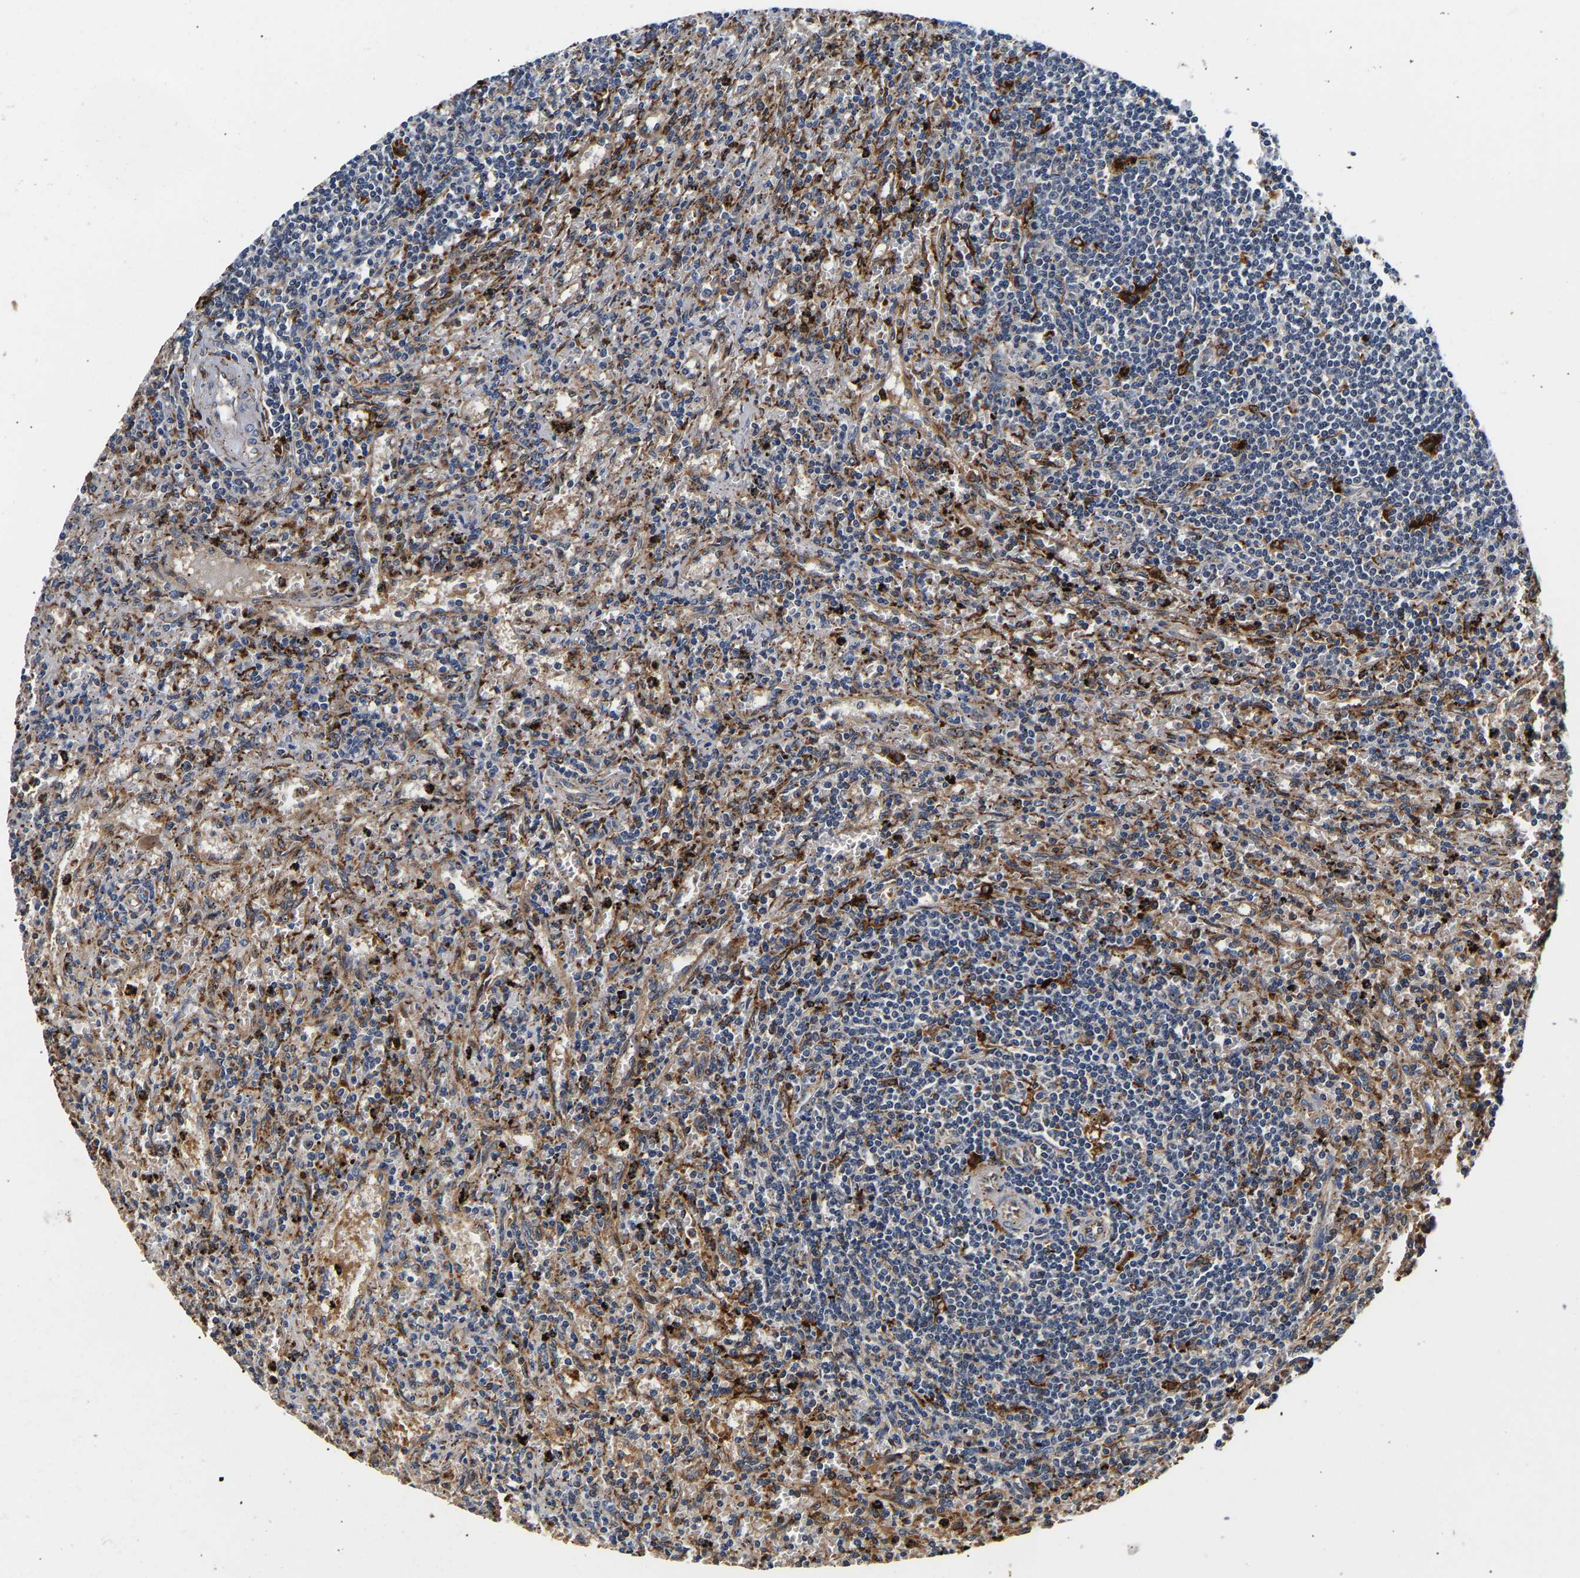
{"staining": {"intensity": "weak", "quantity": "<25%", "location": "cytoplasmic/membranous"}, "tissue": "lymphoma", "cell_type": "Tumor cells", "image_type": "cancer", "snomed": [{"axis": "morphology", "description": "Malignant lymphoma, non-Hodgkin's type, Low grade"}, {"axis": "topography", "description": "Spleen"}], "caption": "This is an immunohistochemistry image of low-grade malignant lymphoma, non-Hodgkin's type. There is no positivity in tumor cells.", "gene": "SMU1", "patient": {"sex": "male", "age": 76}}